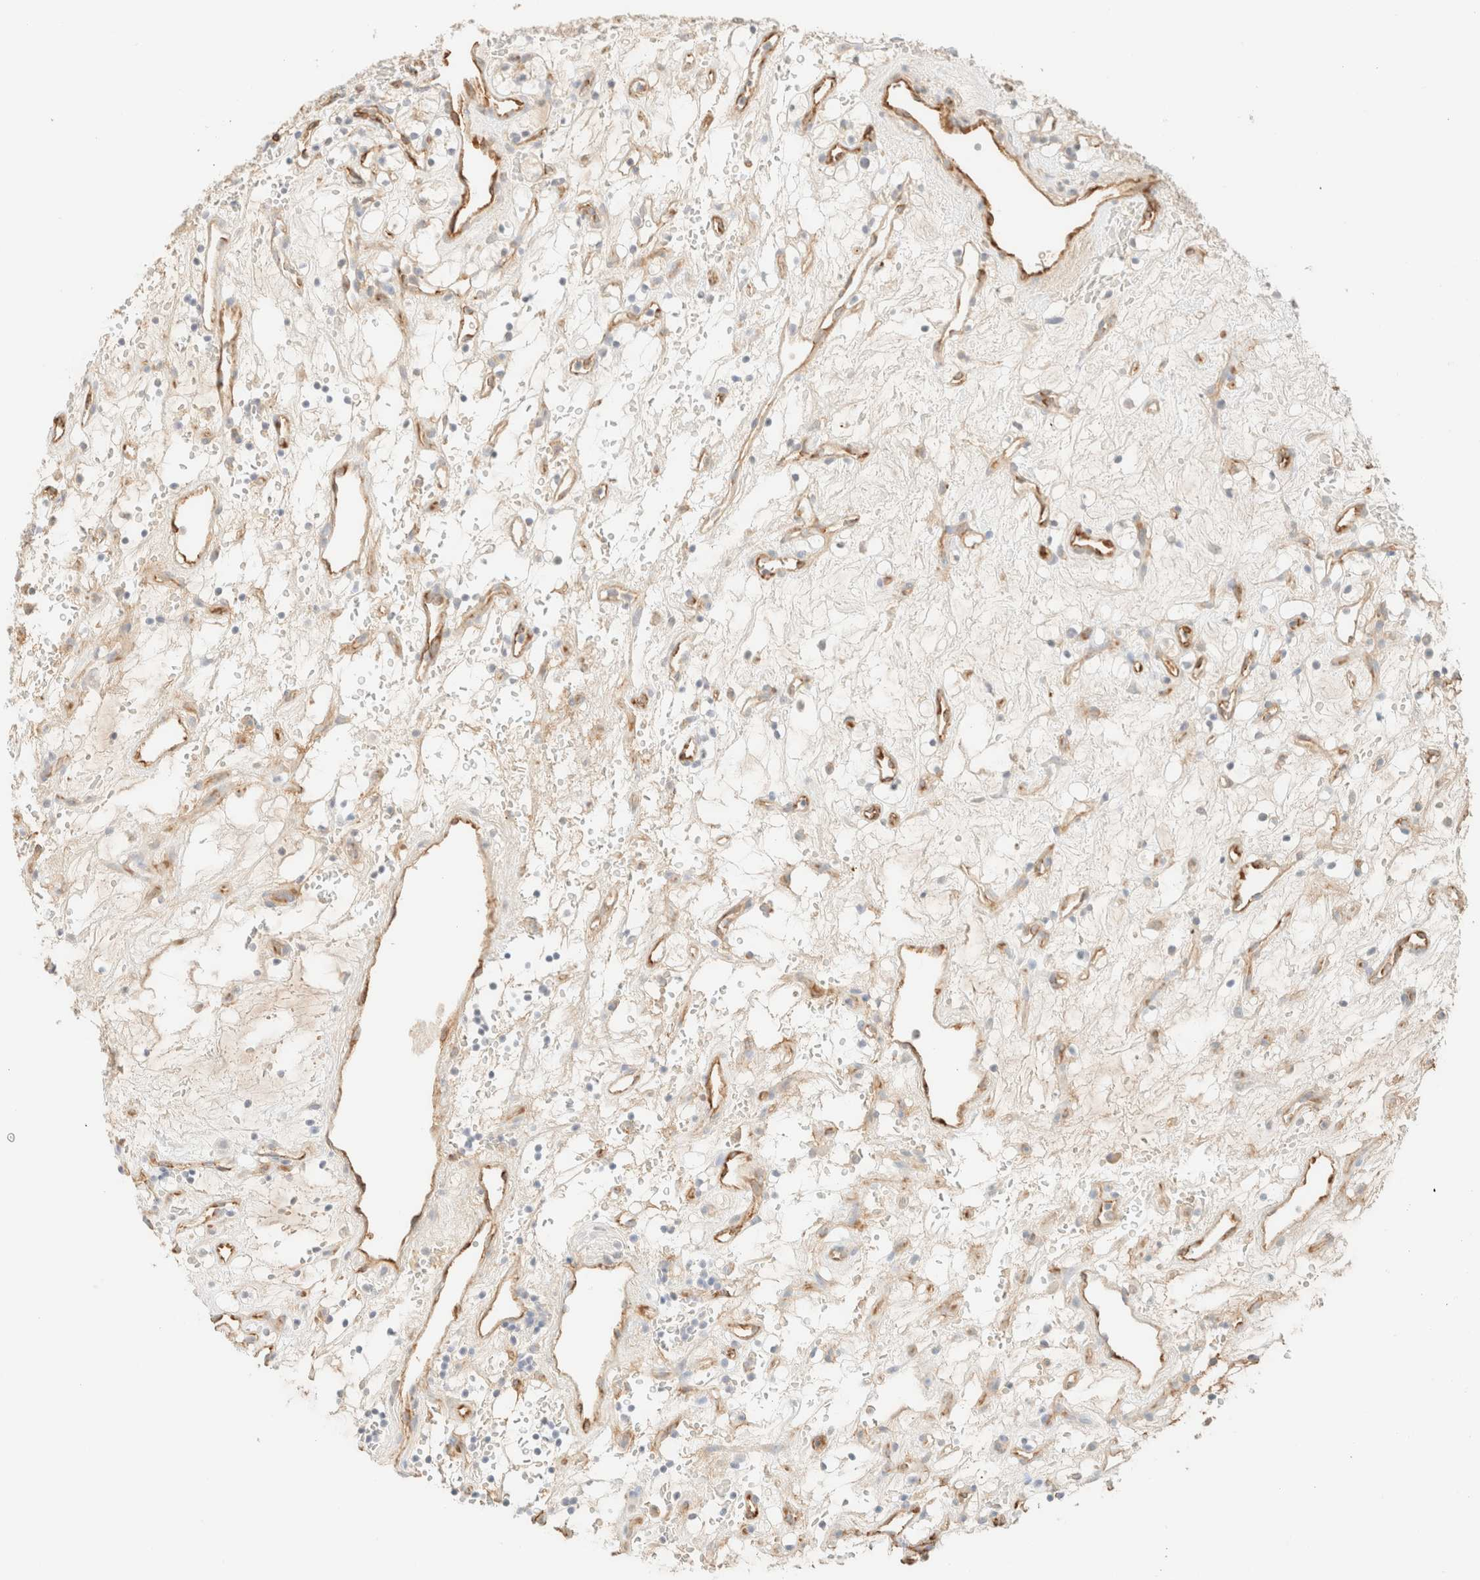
{"staining": {"intensity": "negative", "quantity": "none", "location": "none"}, "tissue": "renal cancer", "cell_type": "Tumor cells", "image_type": "cancer", "snomed": [{"axis": "morphology", "description": "Adenocarcinoma, NOS"}, {"axis": "topography", "description": "Kidney"}], "caption": "Renal cancer (adenocarcinoma) was stained to show a protein in brown. There is no significant staining in tumor cells.", "gene": "SPARCL1", "patient": {"sex": "female", "age": 60}}